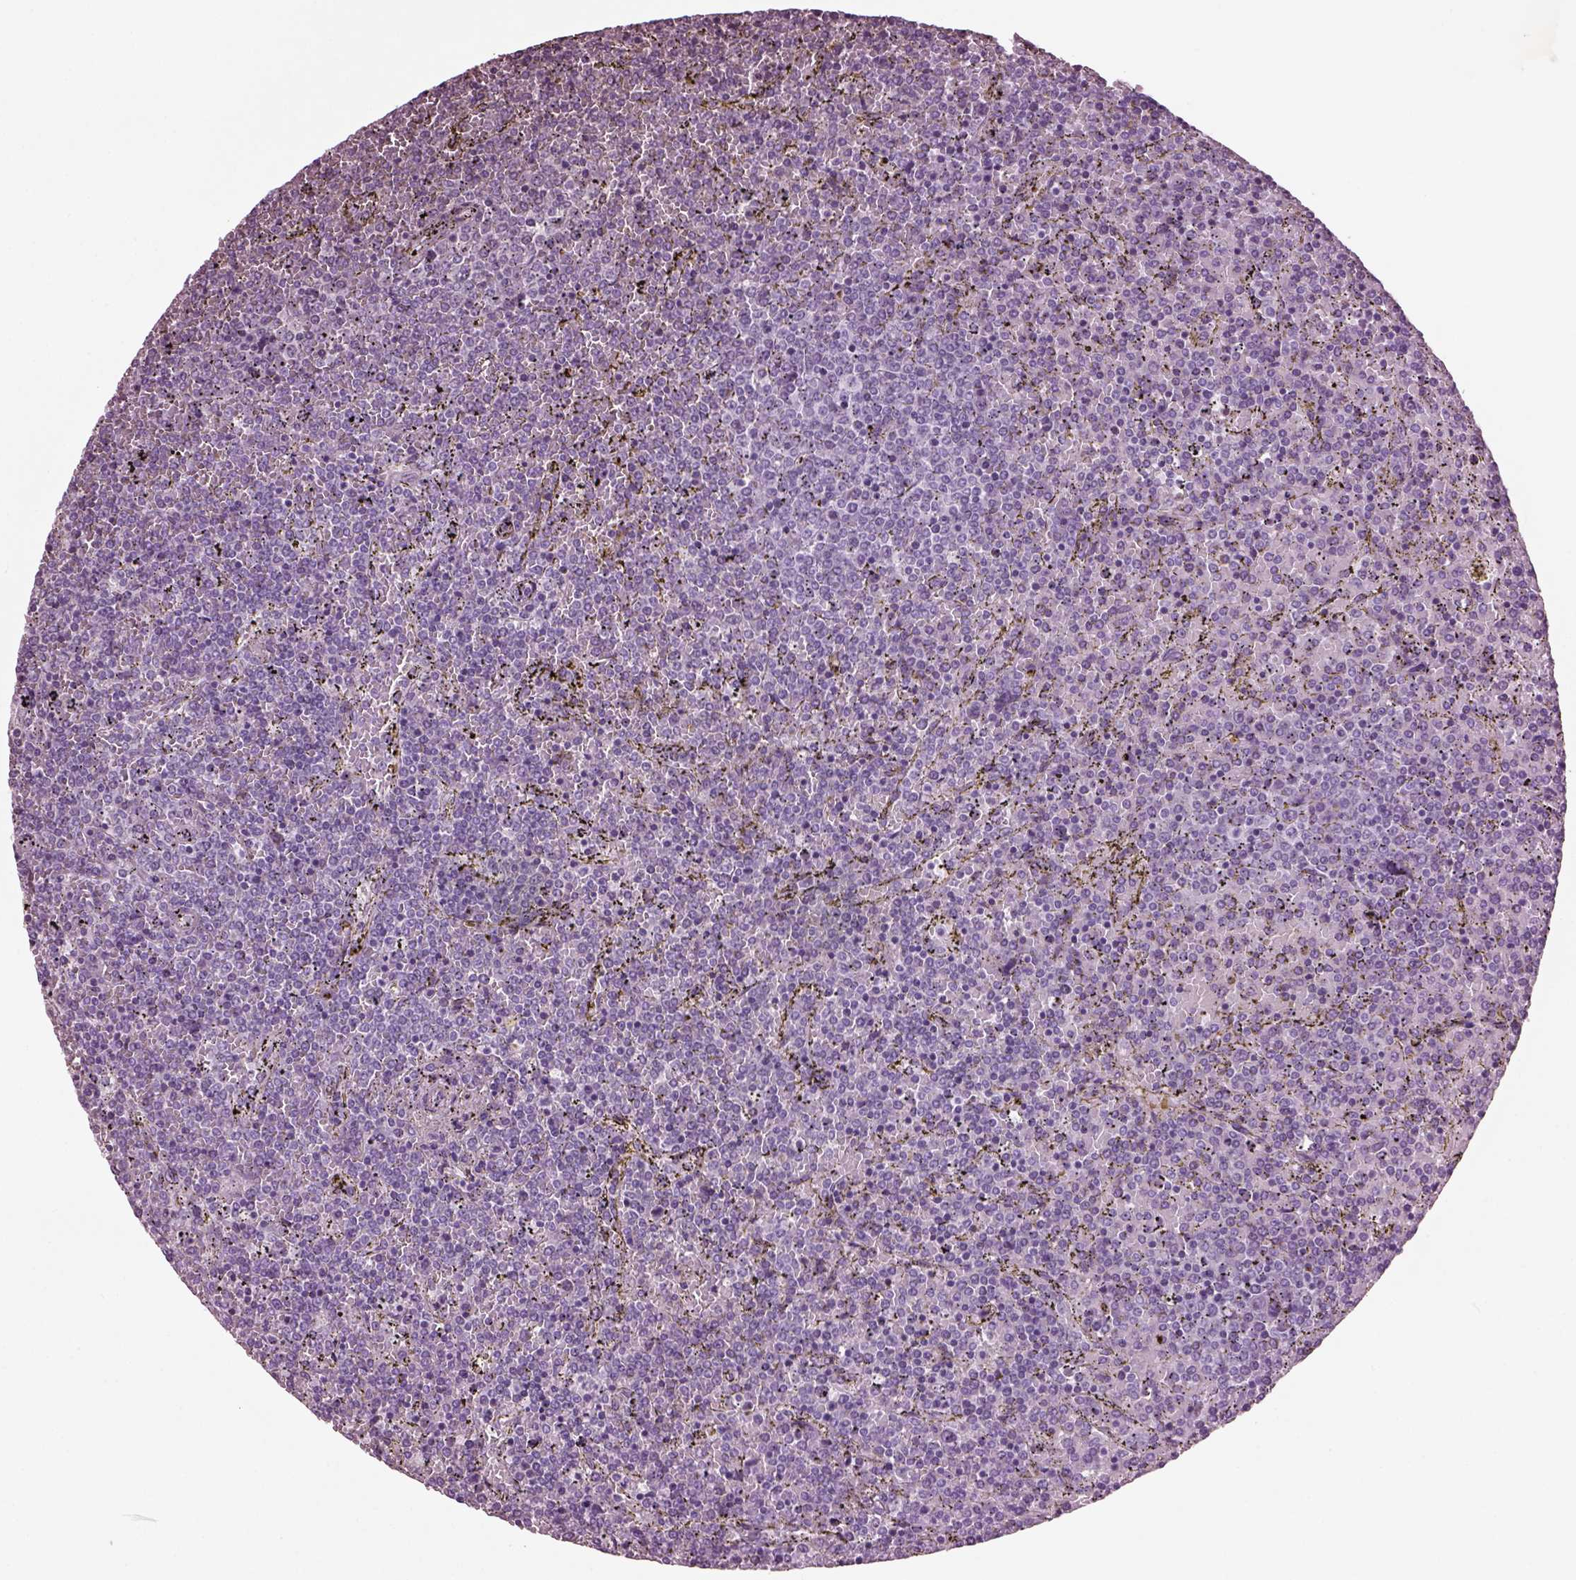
{"staining": {"intensity": "negative", "quantity": "none", "location": "none"}, "tissue": "lymphoma", "cell_type": "Tumor cells", "image_type": "cancer", "snomed": [{"axis": "morphology", "description": "Malignant lymphoma, non-Hodgkin's type, Low grade"}, {"axis": "topography", "description": "Spleen"}], "caption": "Immunohistochemistry photomicrograph of human lymphoma stained for a protein (brown), which exhibits no staining in tumor cells.", "gene": "CABP5", "patient": {"sex": "female", "age": 77}}